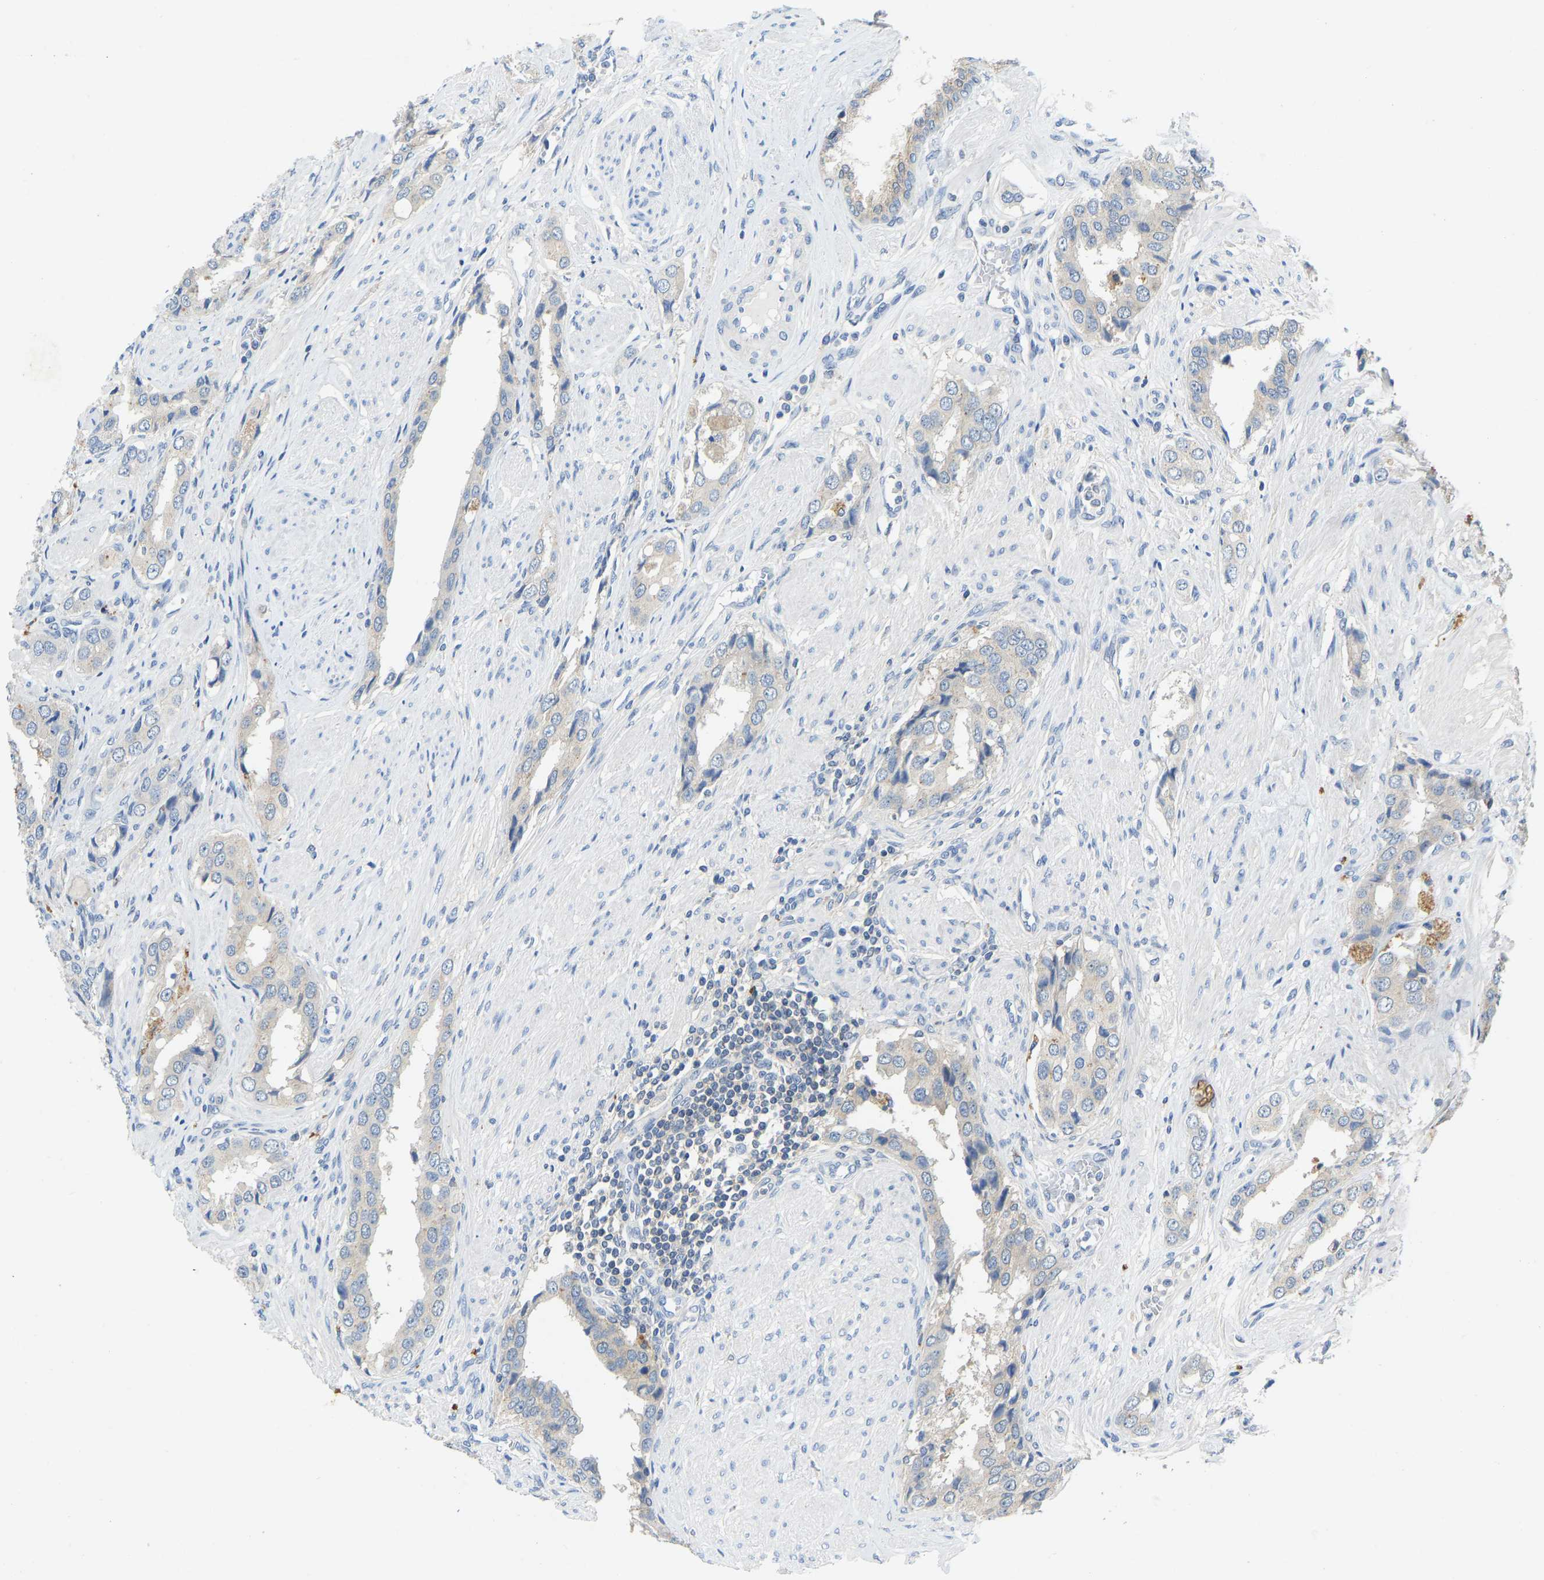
{"staining": {"intensity": "negative", "quantity": "none", "location": "none"}, "tissue": "prostate cancer", "cell_type": "Tumor cells", "image_type": "cancer", "snomed": [{"axis": "morphology", "description": "Adenocarcinoma, High grade"}, {"axis": "topography", "description": "Prostate"}], "caption": "Immunohistochemistry histopathology image of neoplastic tissue: human prostate adenocarcinoma (high-grade) stained with DAB (3,3'-diaminobenzidine) shows no significant protein expression in tumor cells. (Brightfield microscopy of DAB (3,3'-diaminobenzidine) IHC at high magnification).", "gene": "NDRG3", "patient": {"sex": "male", "age": 52}}